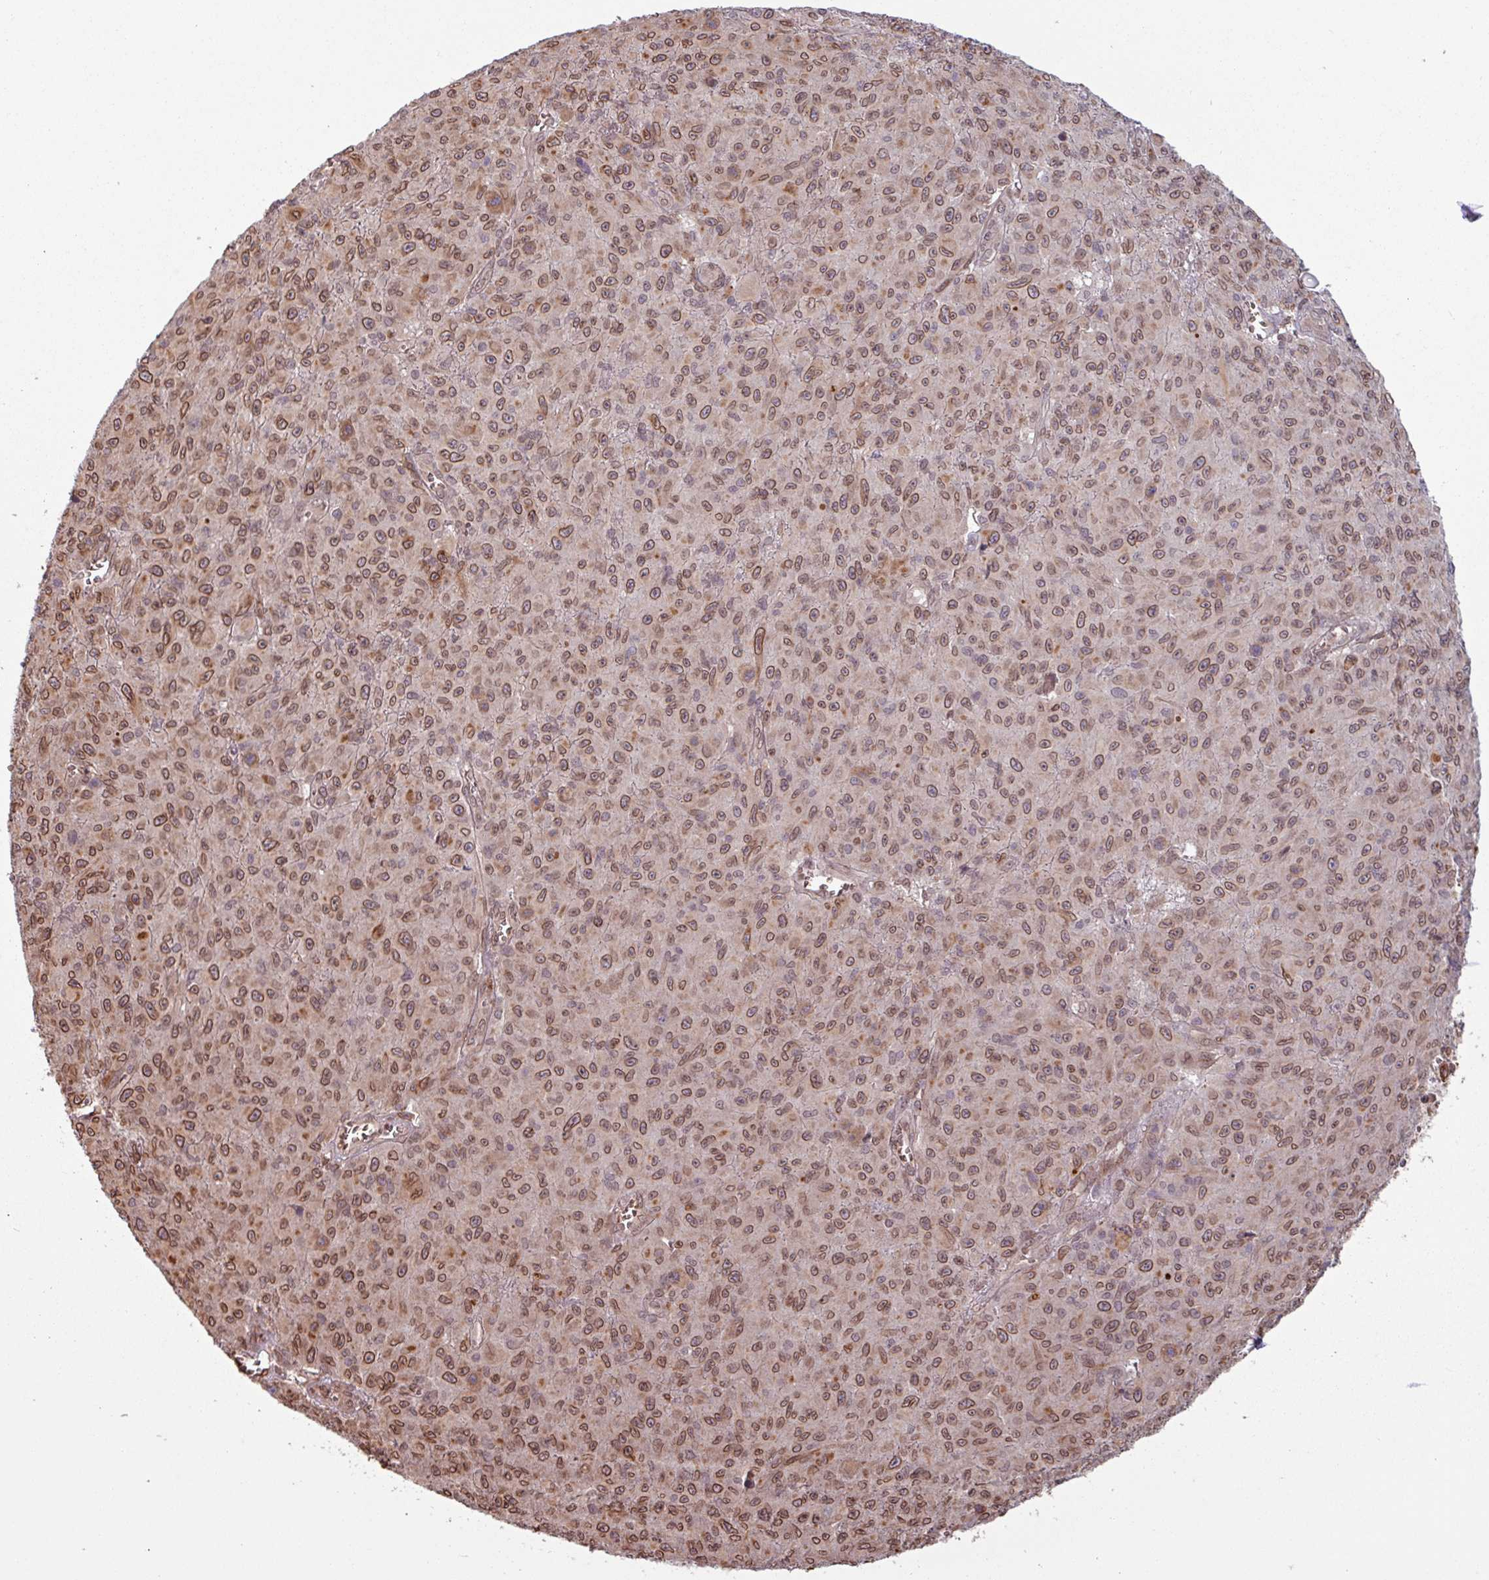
{"staining": {"intensity": "moderate", "quantity": ">75%", "location": "cytoplasmic/membranous,nuclear"}, "tissue": "melanoma", "cell_type": "Tumor cells", "image_type": "cancer", "snomed": [{"axis": "morphology", "description": "Malignant melanoma, NOS"}, {"axis": "topography", "description": "Skin"}], "caption": "Tumor cells display medium levels of moderate cytoplasmic/membranous and nuclear expression in about >75% of cells in malignant melanoma. The staining was performed using DAB (3,3'-diaminobenzidine) to visualize the protein expression in brown, while the nuclei were stained in blue with hematoxylin (Magnification: 20x).", "gene": "RBM4B", "patient": {"sex": "male", "age": 46}}